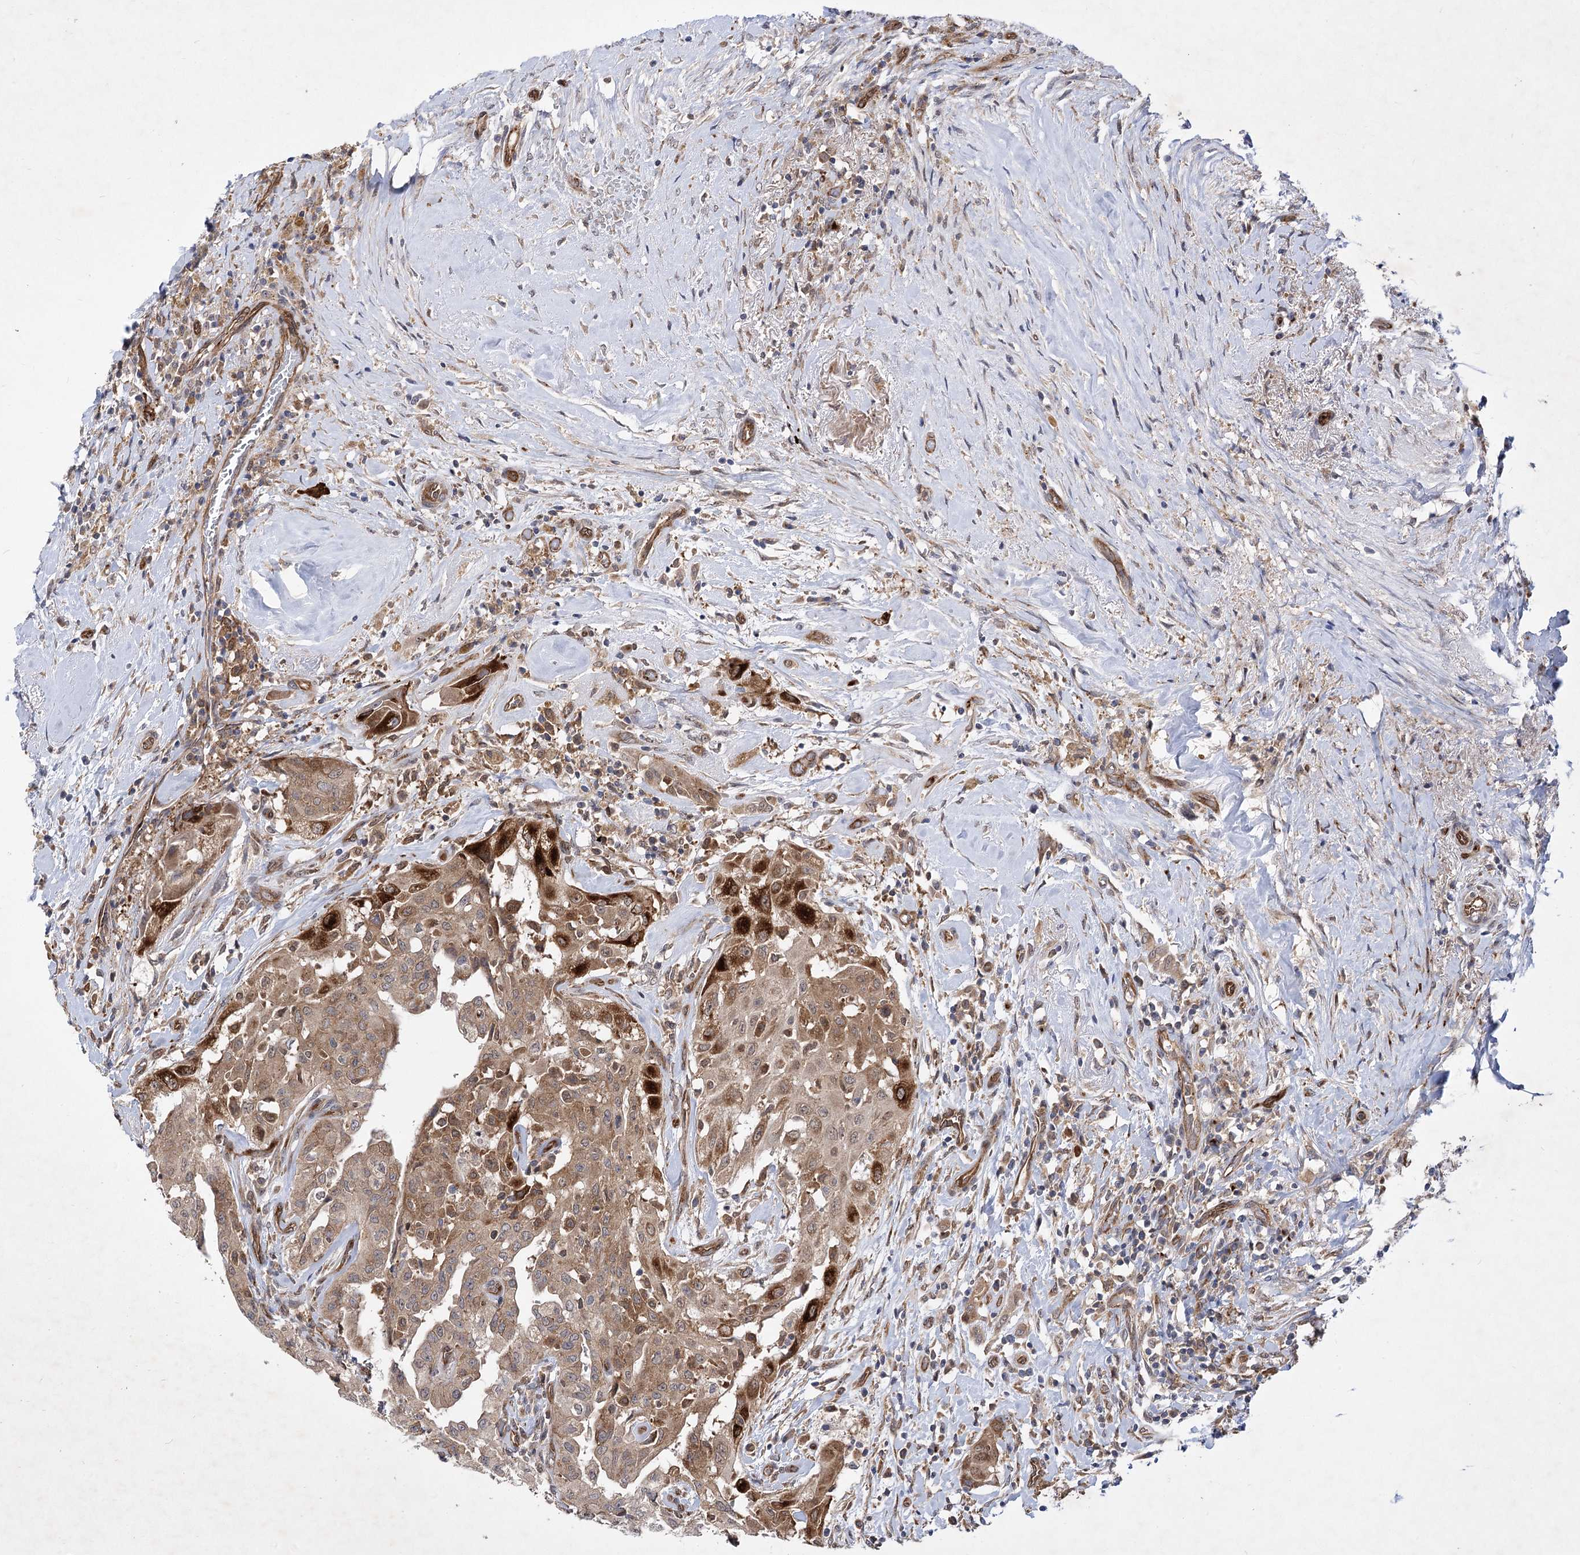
{"staining": {"intensity": "strong", "quantity": "<25%", "location": "cytoplasmic/membranous"}, "tissue": "thyroid cancer", "cell_type": "Tumor cells", "image_type": "cancer", "snomed": [{"axis": "morphology", "description": "Papillary adenocarcinoma, NOS"}, {"axis": "topography", "description": "Thyroid gland"}], "caption": "IHC photomicrograph of neoplastic tissue: thyroid cancer (papillary adenocarcinoma) stained using IHC exhibits medium levels of strong protein expression localized specifically in the cytoplasmic/membranous of tumor cells, appearing as a cytoplasmic/membranous brown color.", "gene": "ARHGAP31", "patient": {"sex": "female", "age": 59}}